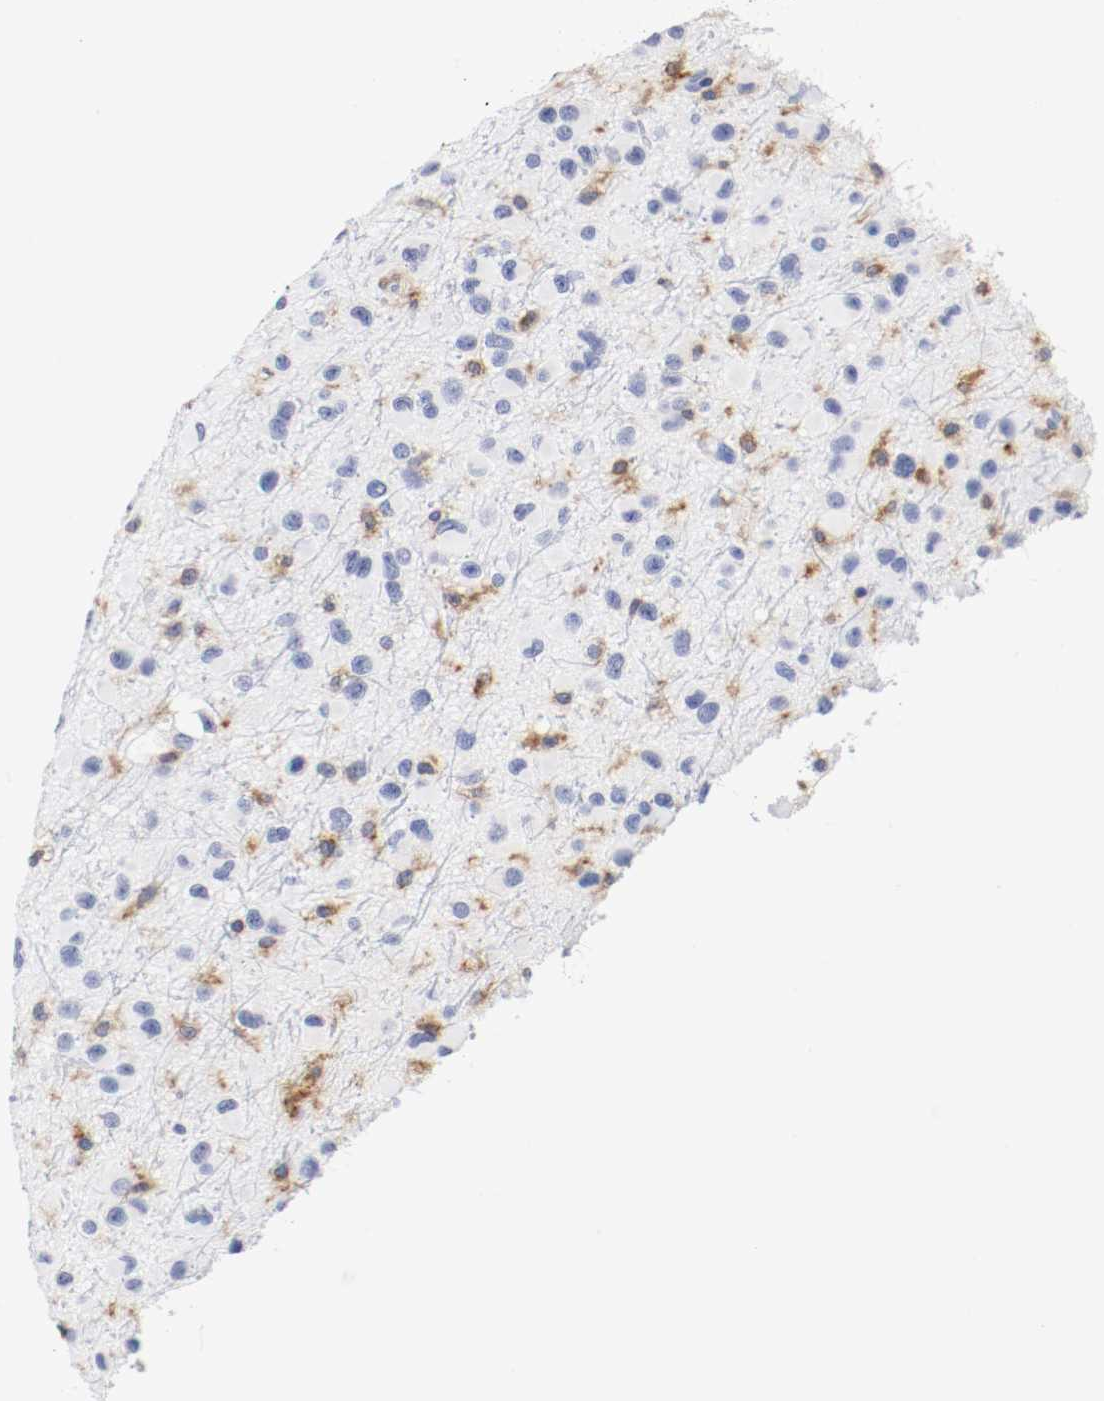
{"staining": {"intensity": "negative", "quantity": "none", "location": "none"}, "tissue": "glioma", "cell_type": "Tumor cells", "image_type": "cancer", "snomed": [{"axis": "morphology", "description": "Glioma, malignant, Low grade"}, {"axis": "topography", "description": "Brain"}], "caption": "This is a image of immunohistochemistry (IHC) staining of glioma, which shows no positivity in tumor cells. (Immunohistochemistry, brightfield microscopy, high magnification).", "gene": "ITGAX", "patient": {"sex": "male", "age": 42}}